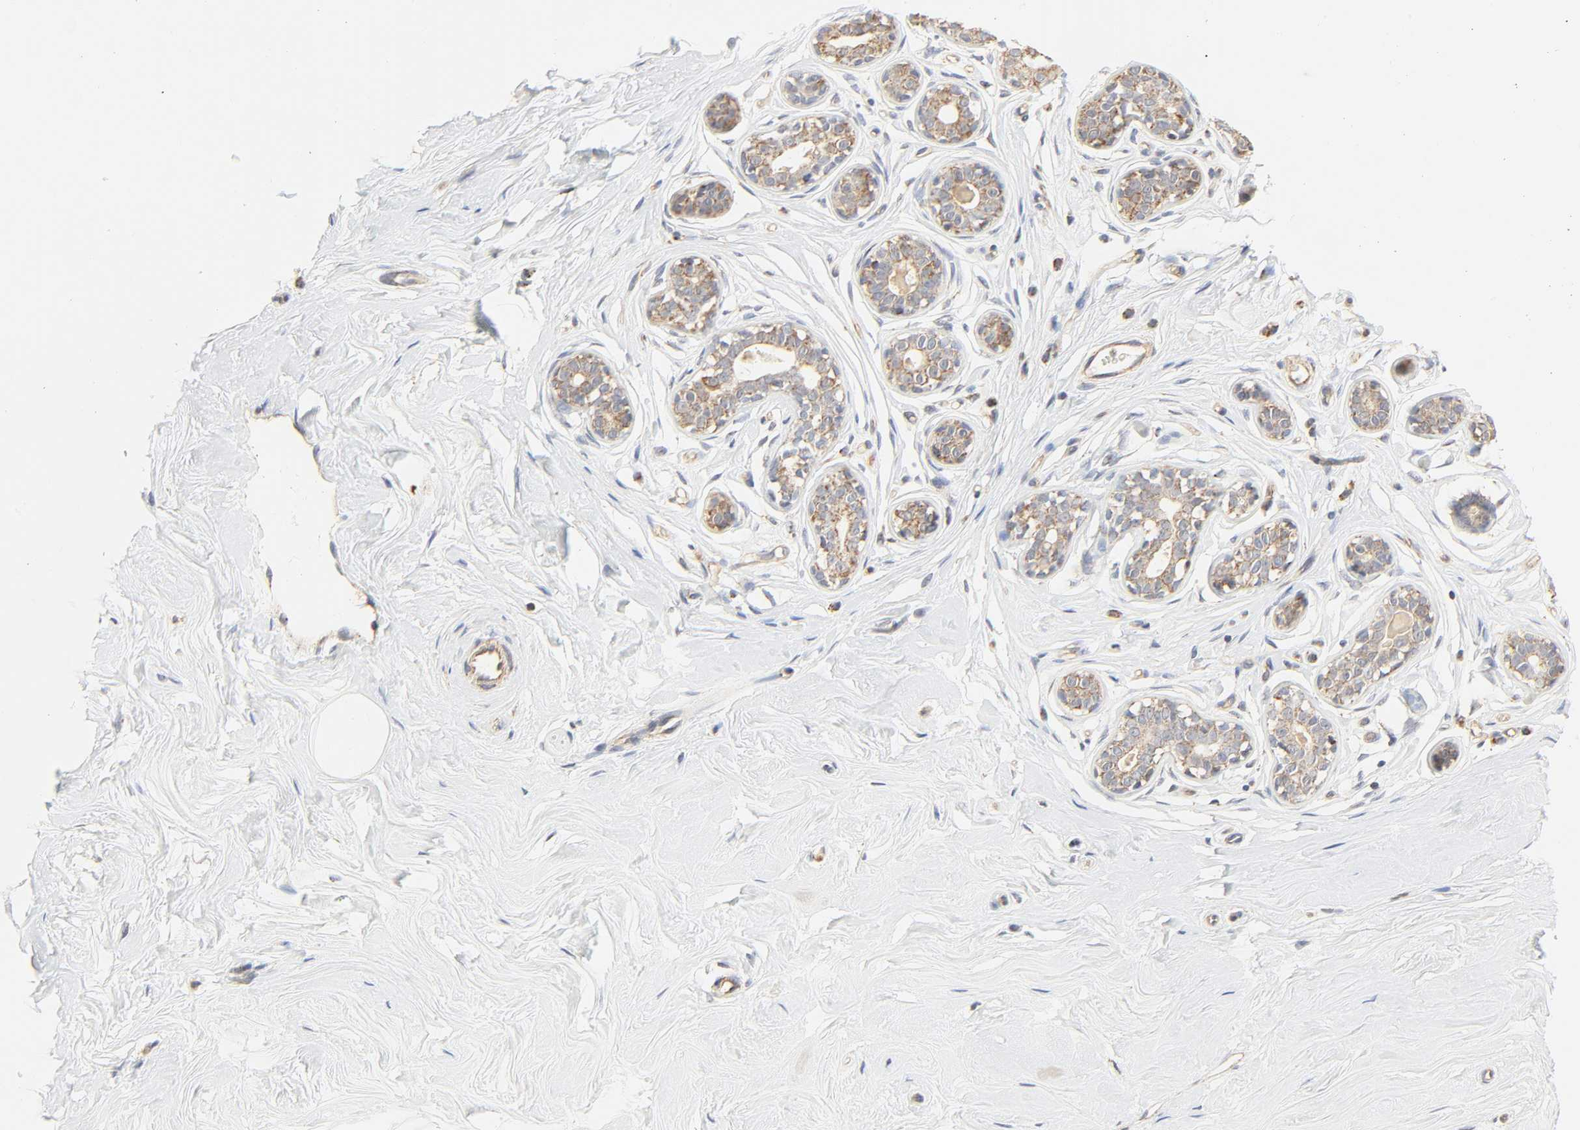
{"staining": {"intensity": "moderate", "quantity": ">75%", "location": "cytoplasmic/membranous"}, "tissue": "breast", "cell_type": "Glandular cells", "image_type": "normal", "snomed": [{"axis": "morphology", "description": "Normal tissue, NOS"}, {"axis": "topography", "description": "Breast"}], "caption": "The image demonstrates immunohistochemical staining of normal breast. There is moderate cytoplasmic/membranous positivity is seen in approximately >75% of glandular cells. The staining was performed using DAB (3,3'-diaminobenzidine), with brown indicating positive protein expression. Nuclei are stained blue with hematoxylin.", "gene": "ZMAT5", "patient": {"sex": "female", "age": 23}}